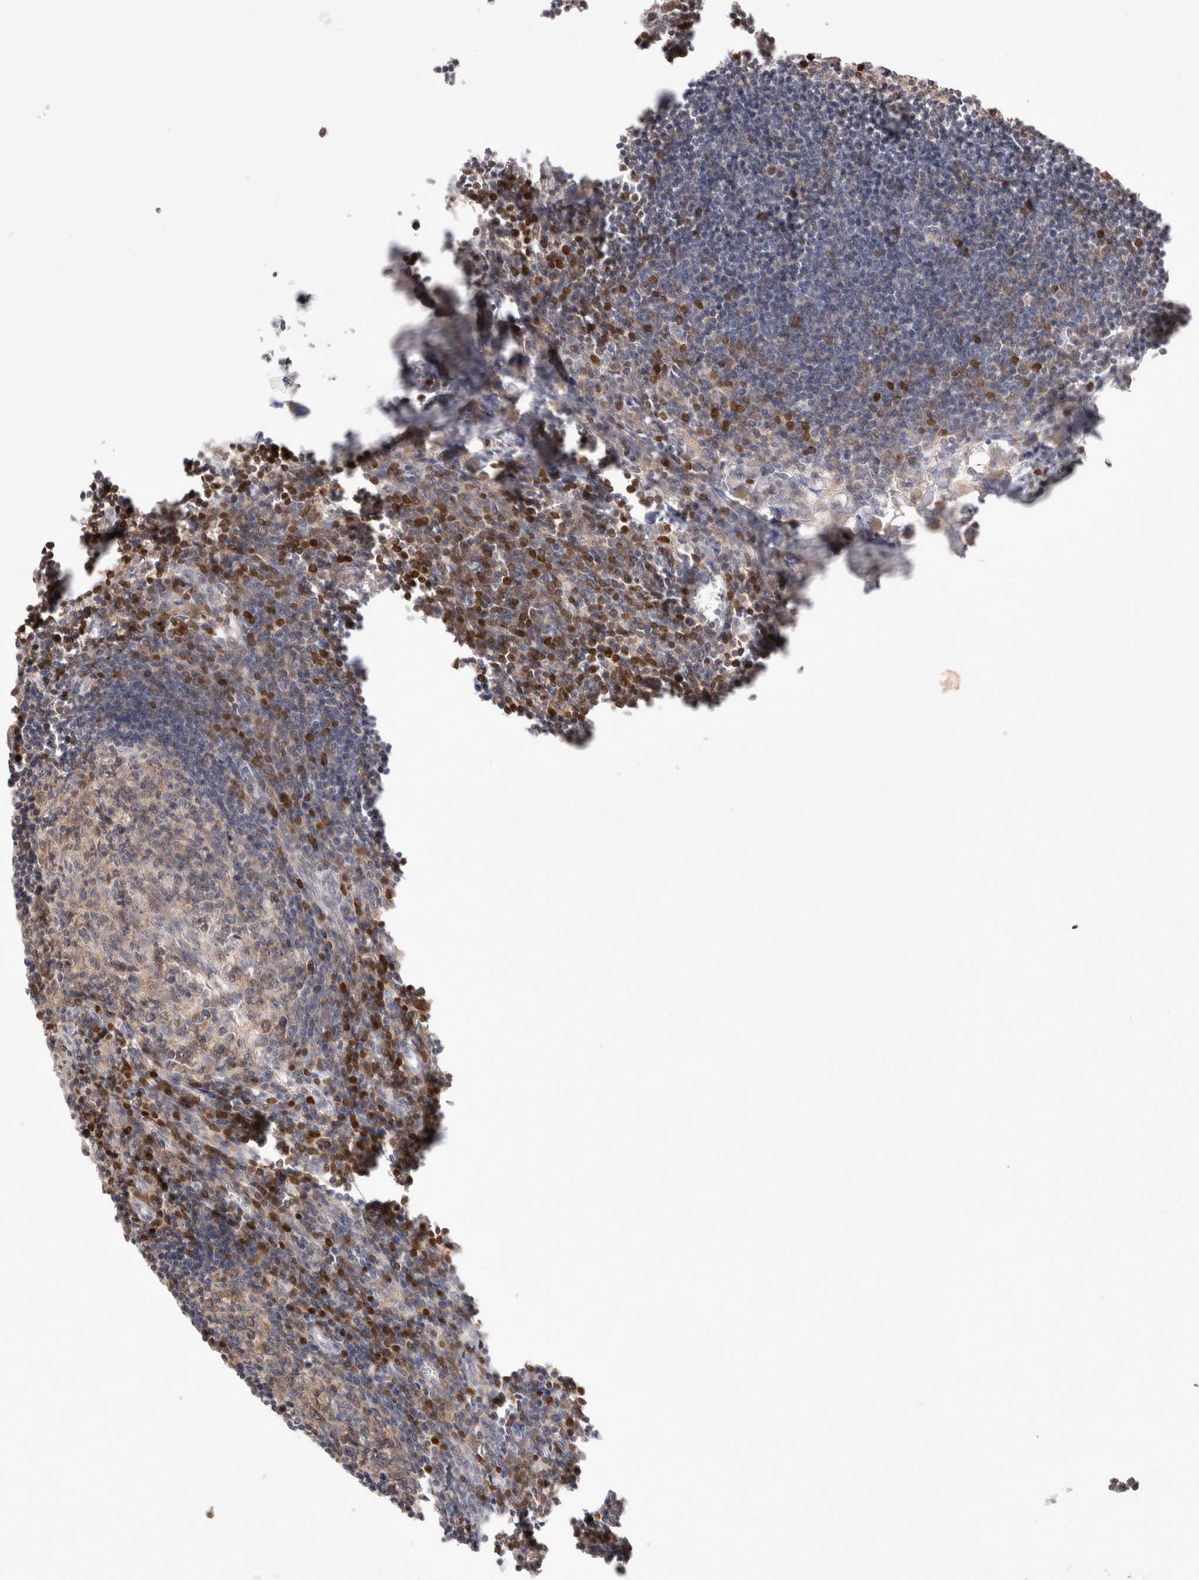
{"staining": {"intensity": "moderate", "quantity": ">75%", "location": "cytoplasmic/membranous"}, "tissue": "lymph node", "cell_type": "Germinal center cells", "image_type": "normal", "snomed": [{"axis": "morphology", "description": "Normal tissue, NOS"}, {"axis": "morphology", "description": "Malignant melanoma, Metastatic site"}, {"axis": "topography", "description": "Lymph node"}], "caption": "High-magnification brightfield microscopy of unremarkable lymph node stained with DAB (brown) and counterstained with hematoxylin (blue). germinal center cells exhibit moderate cytoplasmic/membranous expression is seen in about>75% of cells.", "gene": "STARD10", "patient": {"sex": "male", "age": 41}}